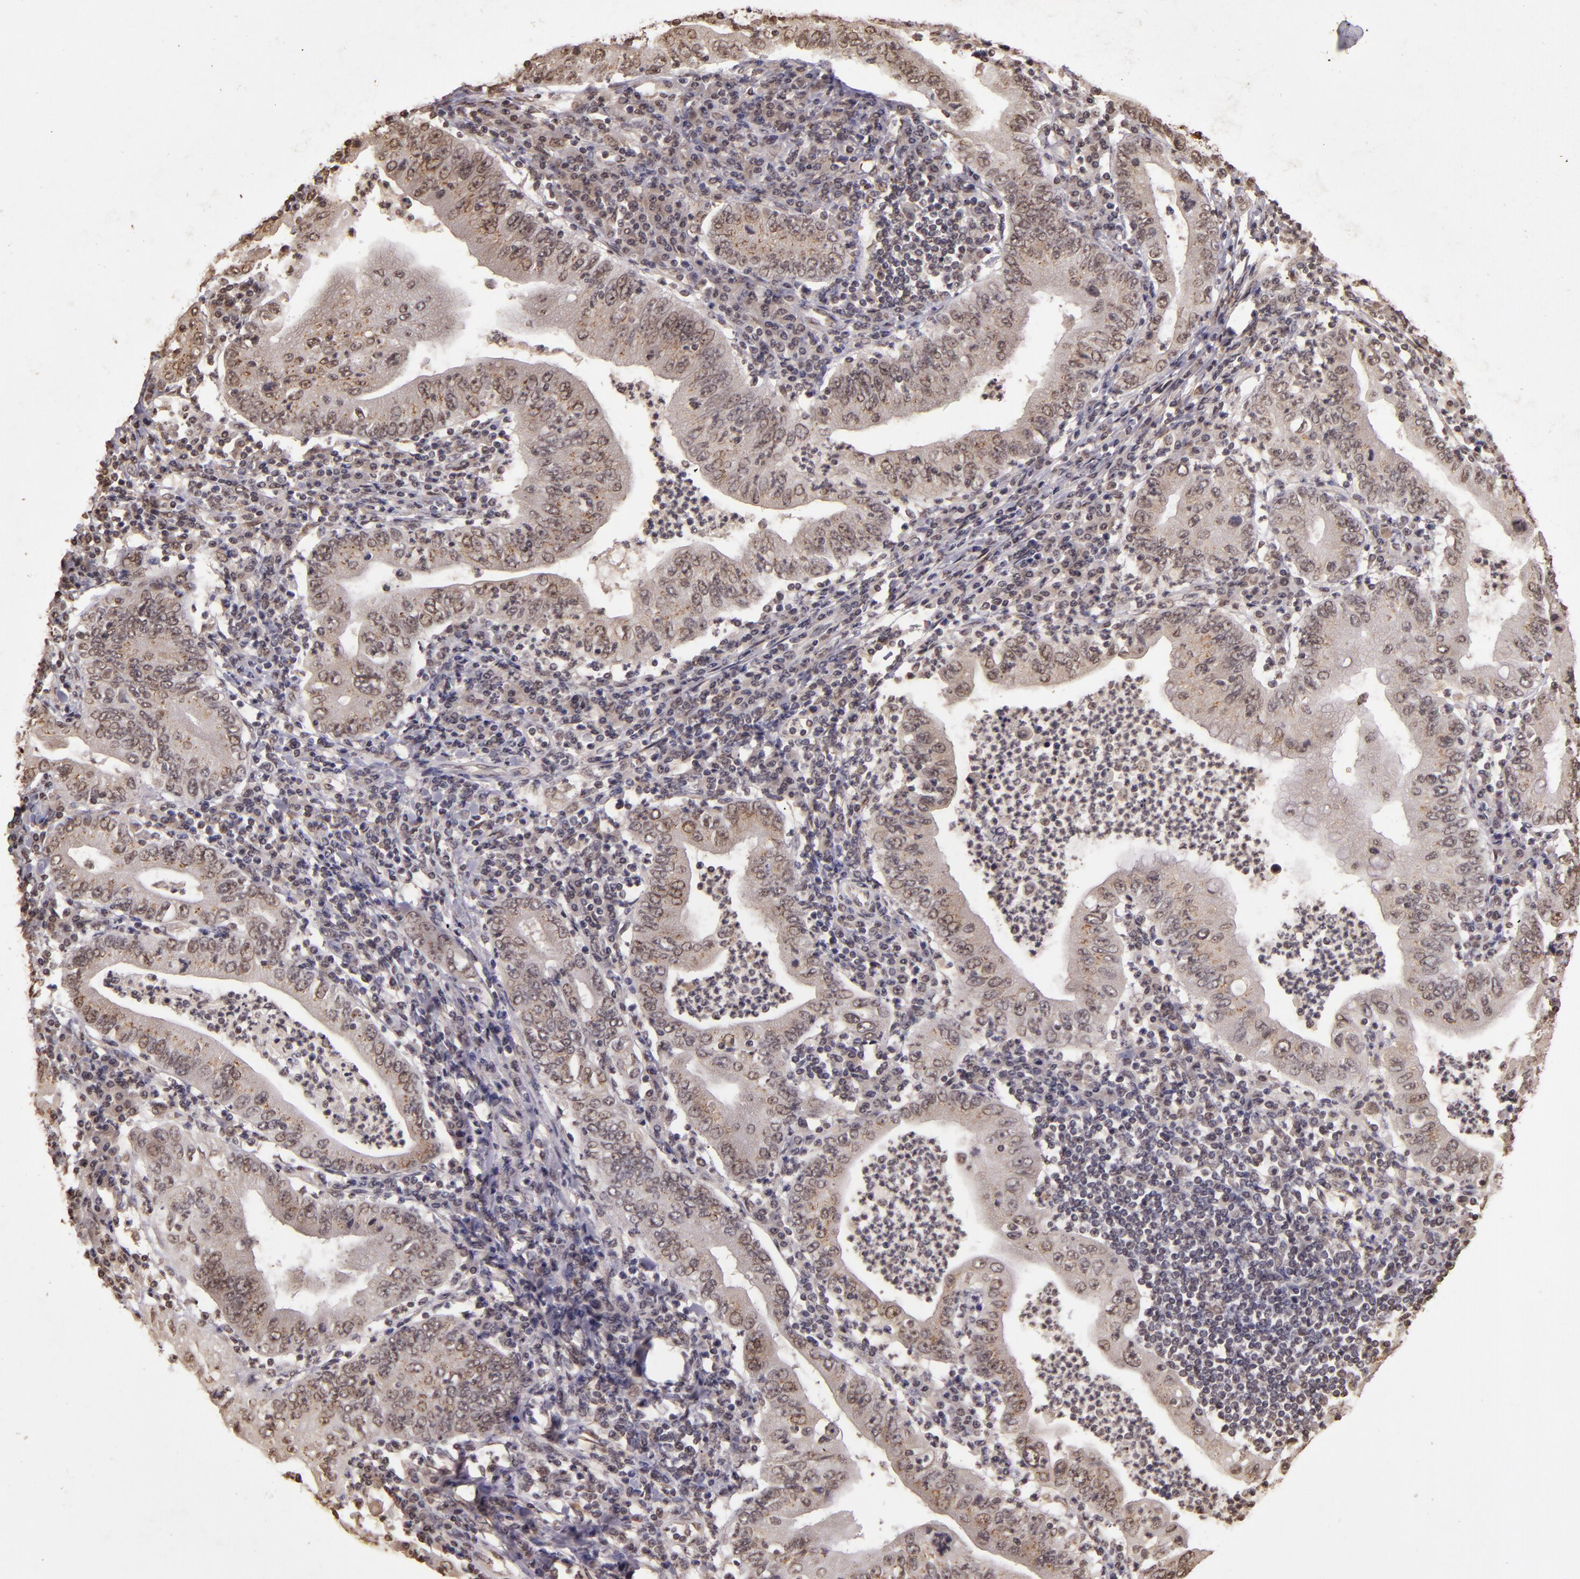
{"staining": {"intensity": "weak", "quantity": ">75%", "location": "cytoplasmic/membranous,nuclear"}, "tissue": "stomach cancer", "cell_type": "Tumor cells", "image_type": "cancer", "snomed": [{"axis": "morphology", "description": "Normal tissue, NOS"}, {"axis": "morphology", "description": "Adenocarcinoma, NOS"}, {"axis": "topography", "description": "Esophagus"}, {"axis": "topography", "description": "Stomach, upper"}, {"axis": "topography", "description": "Peripheral nerve tissue"}], "caption": "Tumor cells demonstrate weak cytoplasmic/membranous and nuclear positivity in approximately >75% of cells in adenocarcinoma (stomach).", "gene": "CUL1", "patient": {"sex": "male", "age": 62}}